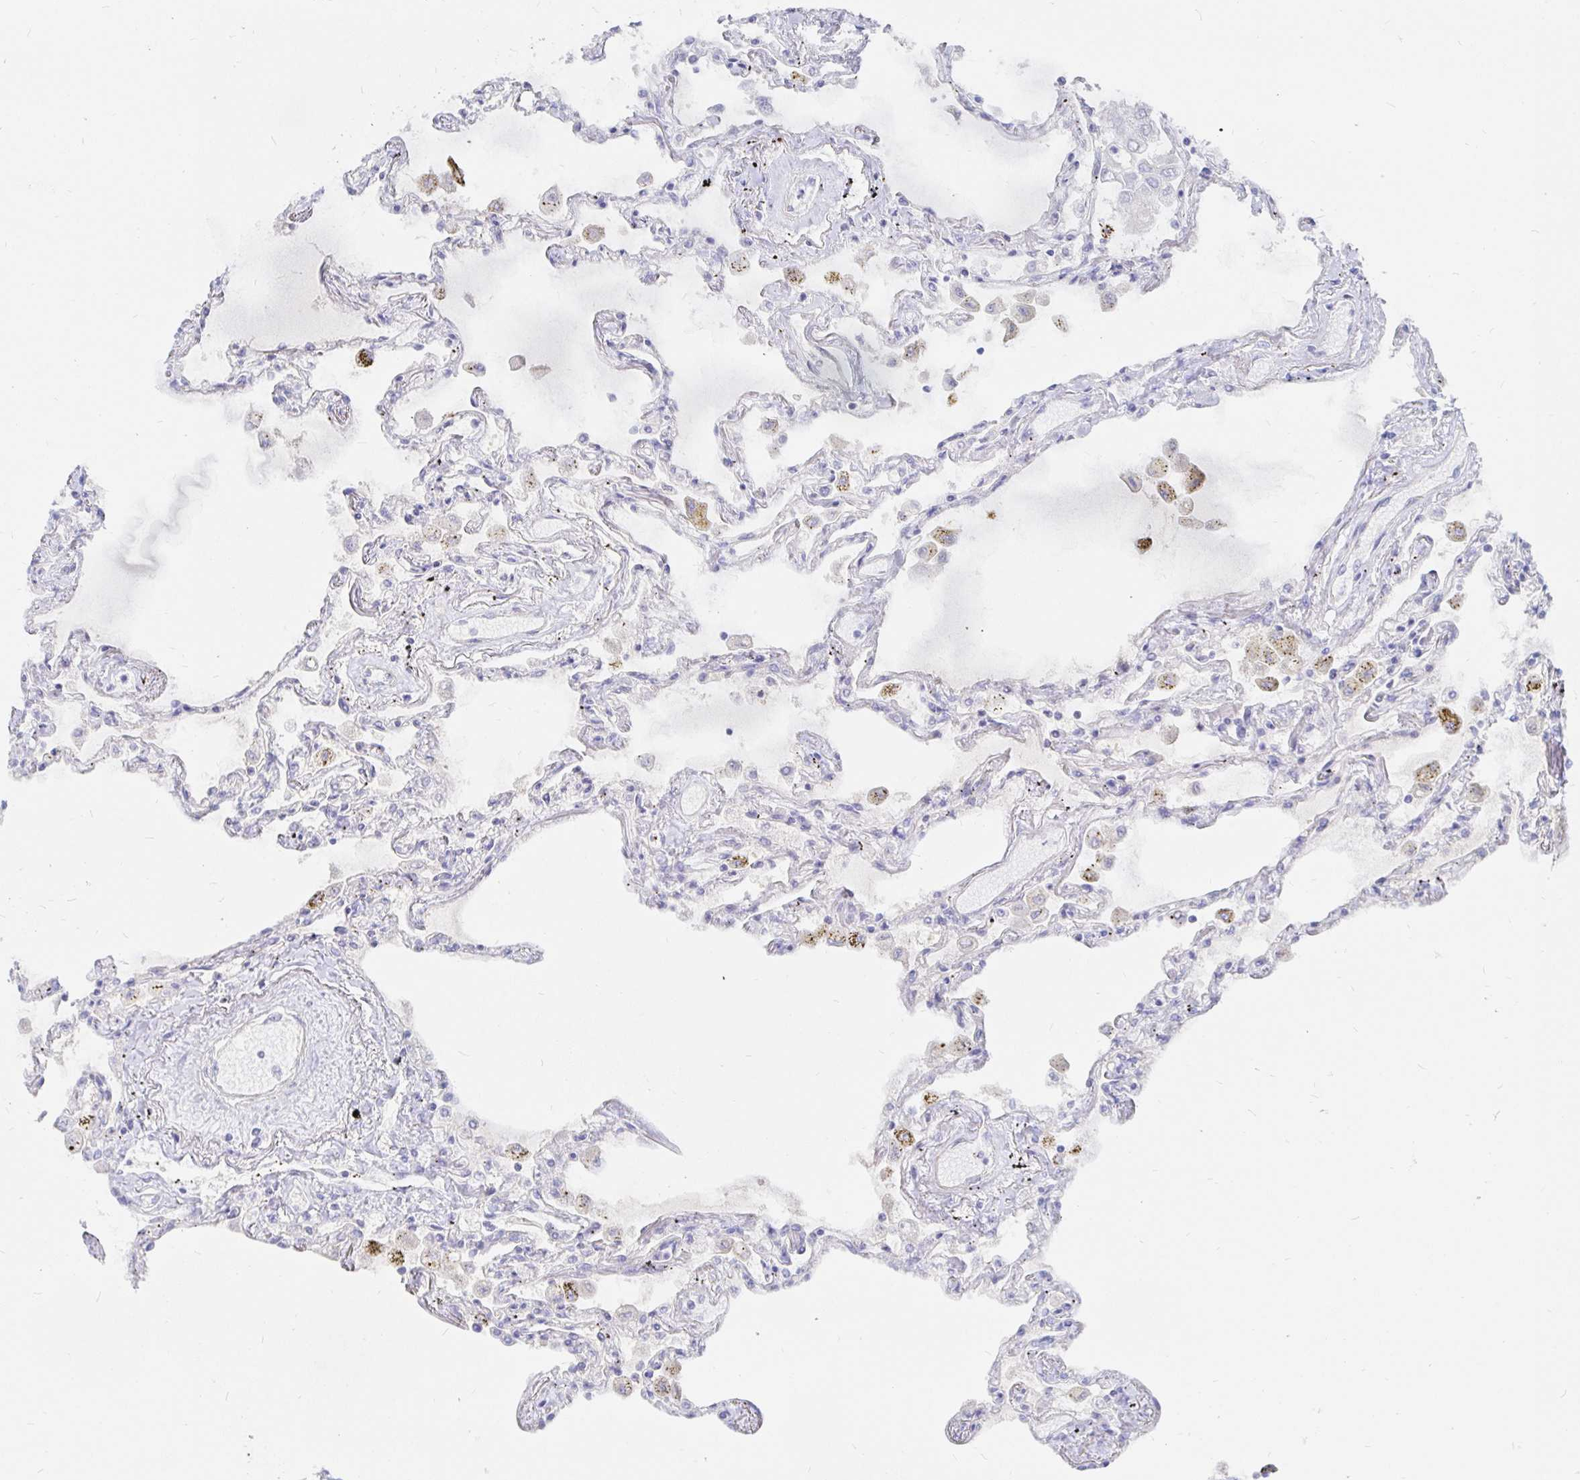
{"staining": {"intensity": "moderate", "quantity": "<25%", "location": "cytoplasmic/membranous"}, "tissue": "lung", "cell_type": "Alveolar cells", "image_type": "normal", "snomed": [{"axis": "morphology", "description": "Normal tissue, NOS"}, {"axis": "morphology", "description": "Adenocarcinoma, NOS"}, {"axis": "topography", "description": "Cartilage tissue"}, {"axis": "topography", "description": "Lung"}], "caption": "High-power microscopy captured an immunohistochemistry (IHC) photomicrograph of normal lung, revealing moderate cytoplasmic/membranous staining in about <25% of alveolar cells.", "gene": "COX16", "patient": {"sex": "female", "age": 67}}